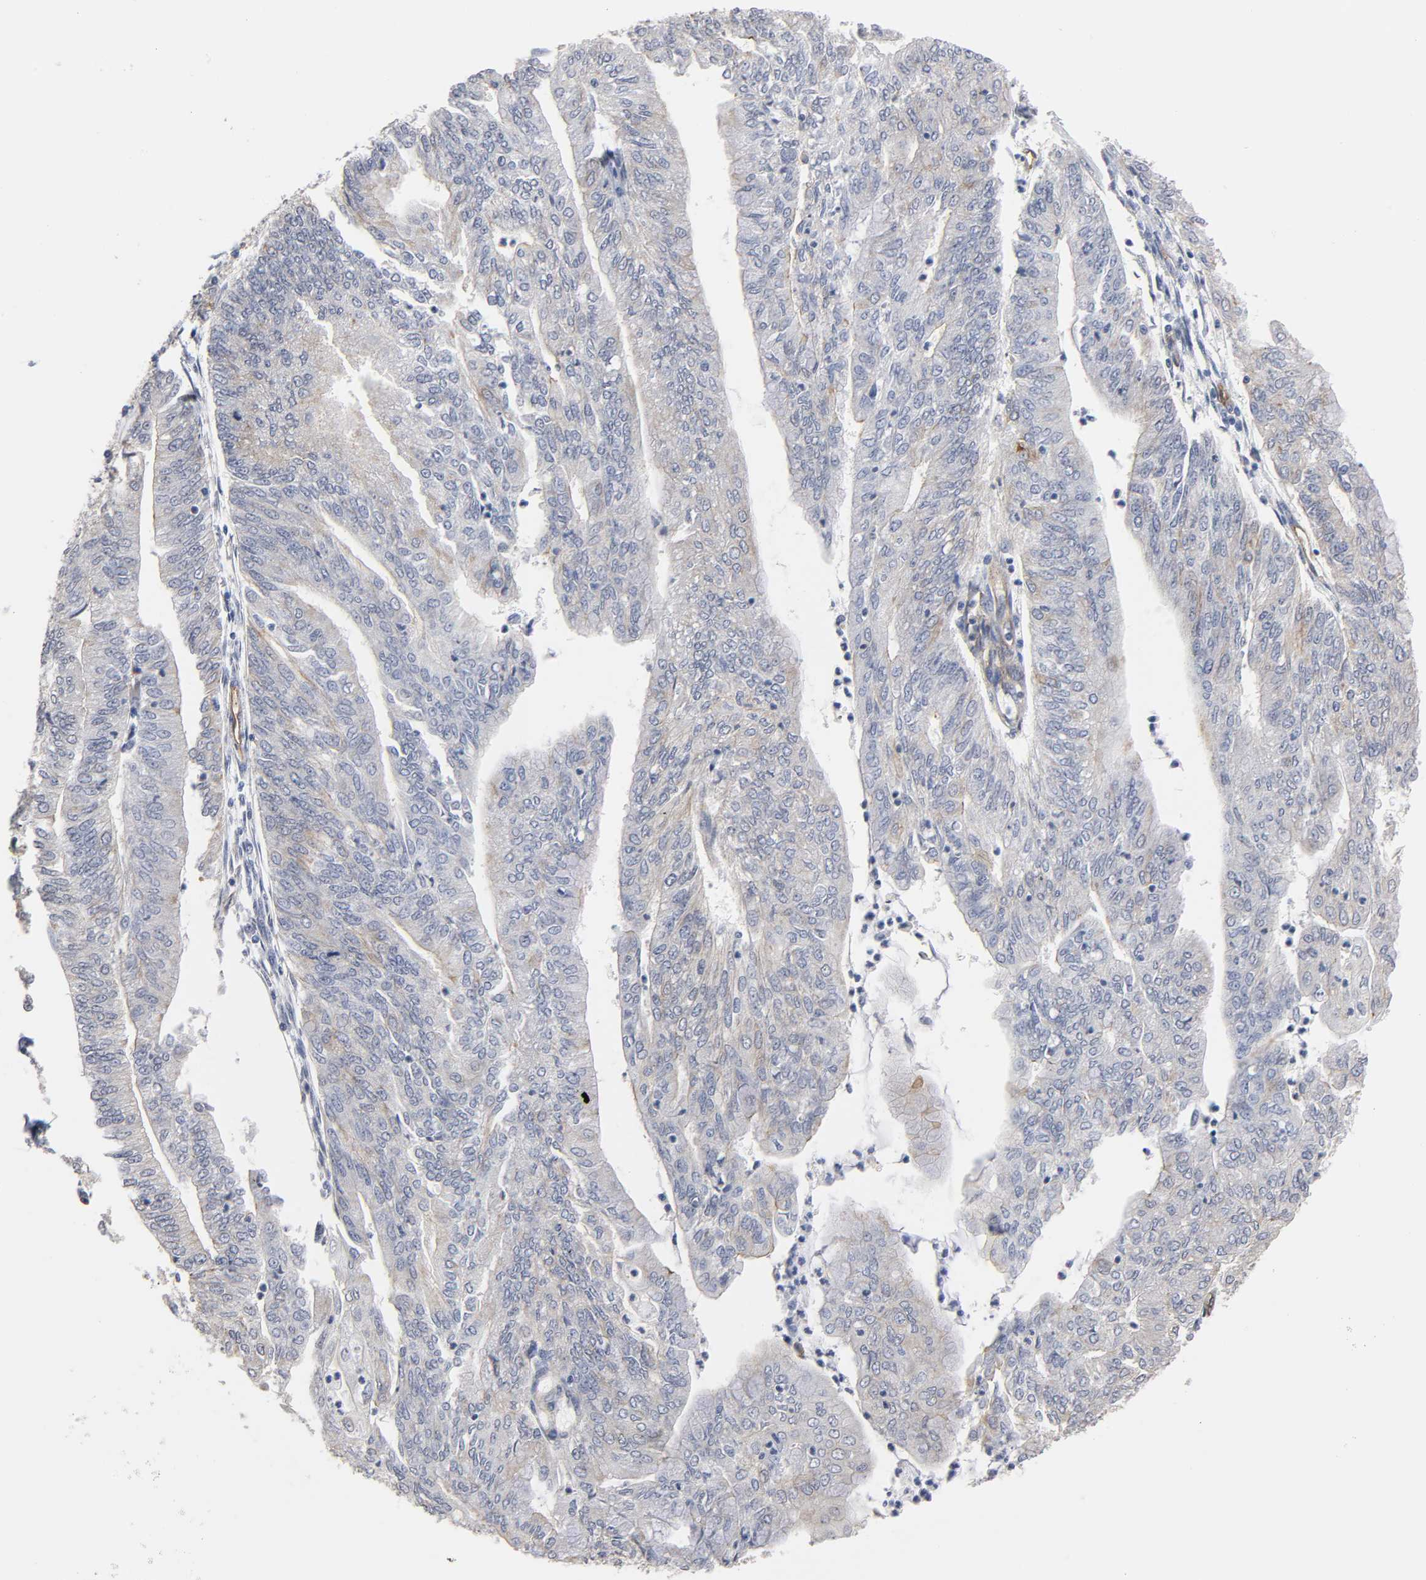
{"staining": {"intensity": "weak", "quantity": "25%-75%", "location": "cytoplasmic/membranous"}, "tissue": "endometrial cancer", "cell_type": "Tumor cells", "image_type": "cancer", "snomed": [{"axis": "morphology", "description": "Adenocarcinoma, NOS"}, {"axis": "topography", "description": "Endometrium"}], "caption": "Tumor cells show low levels of weak cytoplasmic/membranous positivity in approximately 25%-75% of cells in human endometrial cancer. (Stains: DAB (3,3'-diaminobenzidine) in brown, nuclei in blue, Microscopy: brightfield microscopy at high magnification).", "gene": "SPTAN1", "patient": {"sex": "female", "age": 59}}